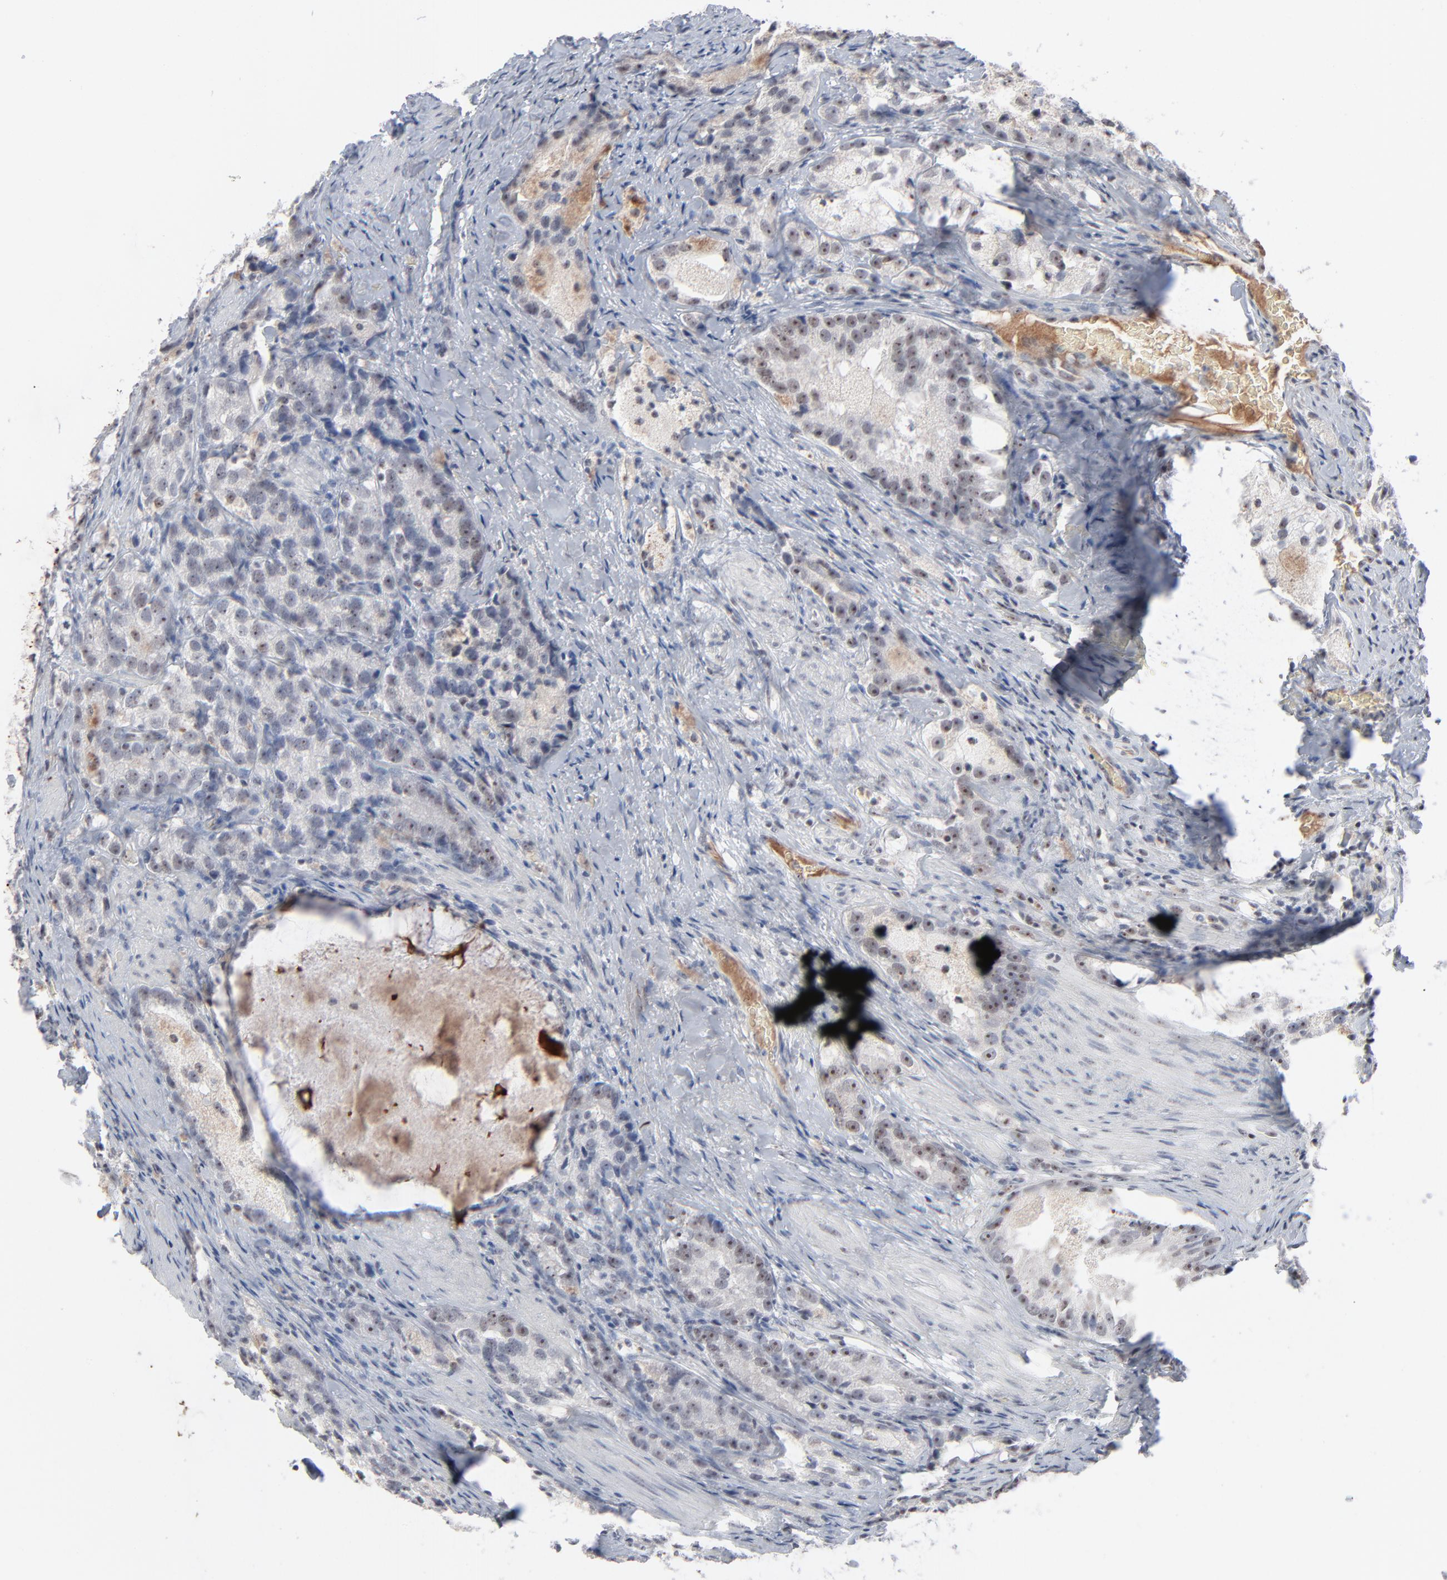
{"staining": {"intensity": "weak", "quantity": ">75%", "location": "nuclear"}, "tissue": "prostate cancer", "cell_type": "Tumor cells", "image_type": "cancer", "snomed": [{"axis": "morphology", "description": "Adenocarcinoma, High grade"}, {"axis": "topography", "description": "Prostate"}], "caption": "Prostate cancer stained with immunohistochemistry exhibits weak nuclear positivity in about >75% of tumor cells.", "gene": "MPHOSPH6", "patient": {"sex": "male", "age": 63}}